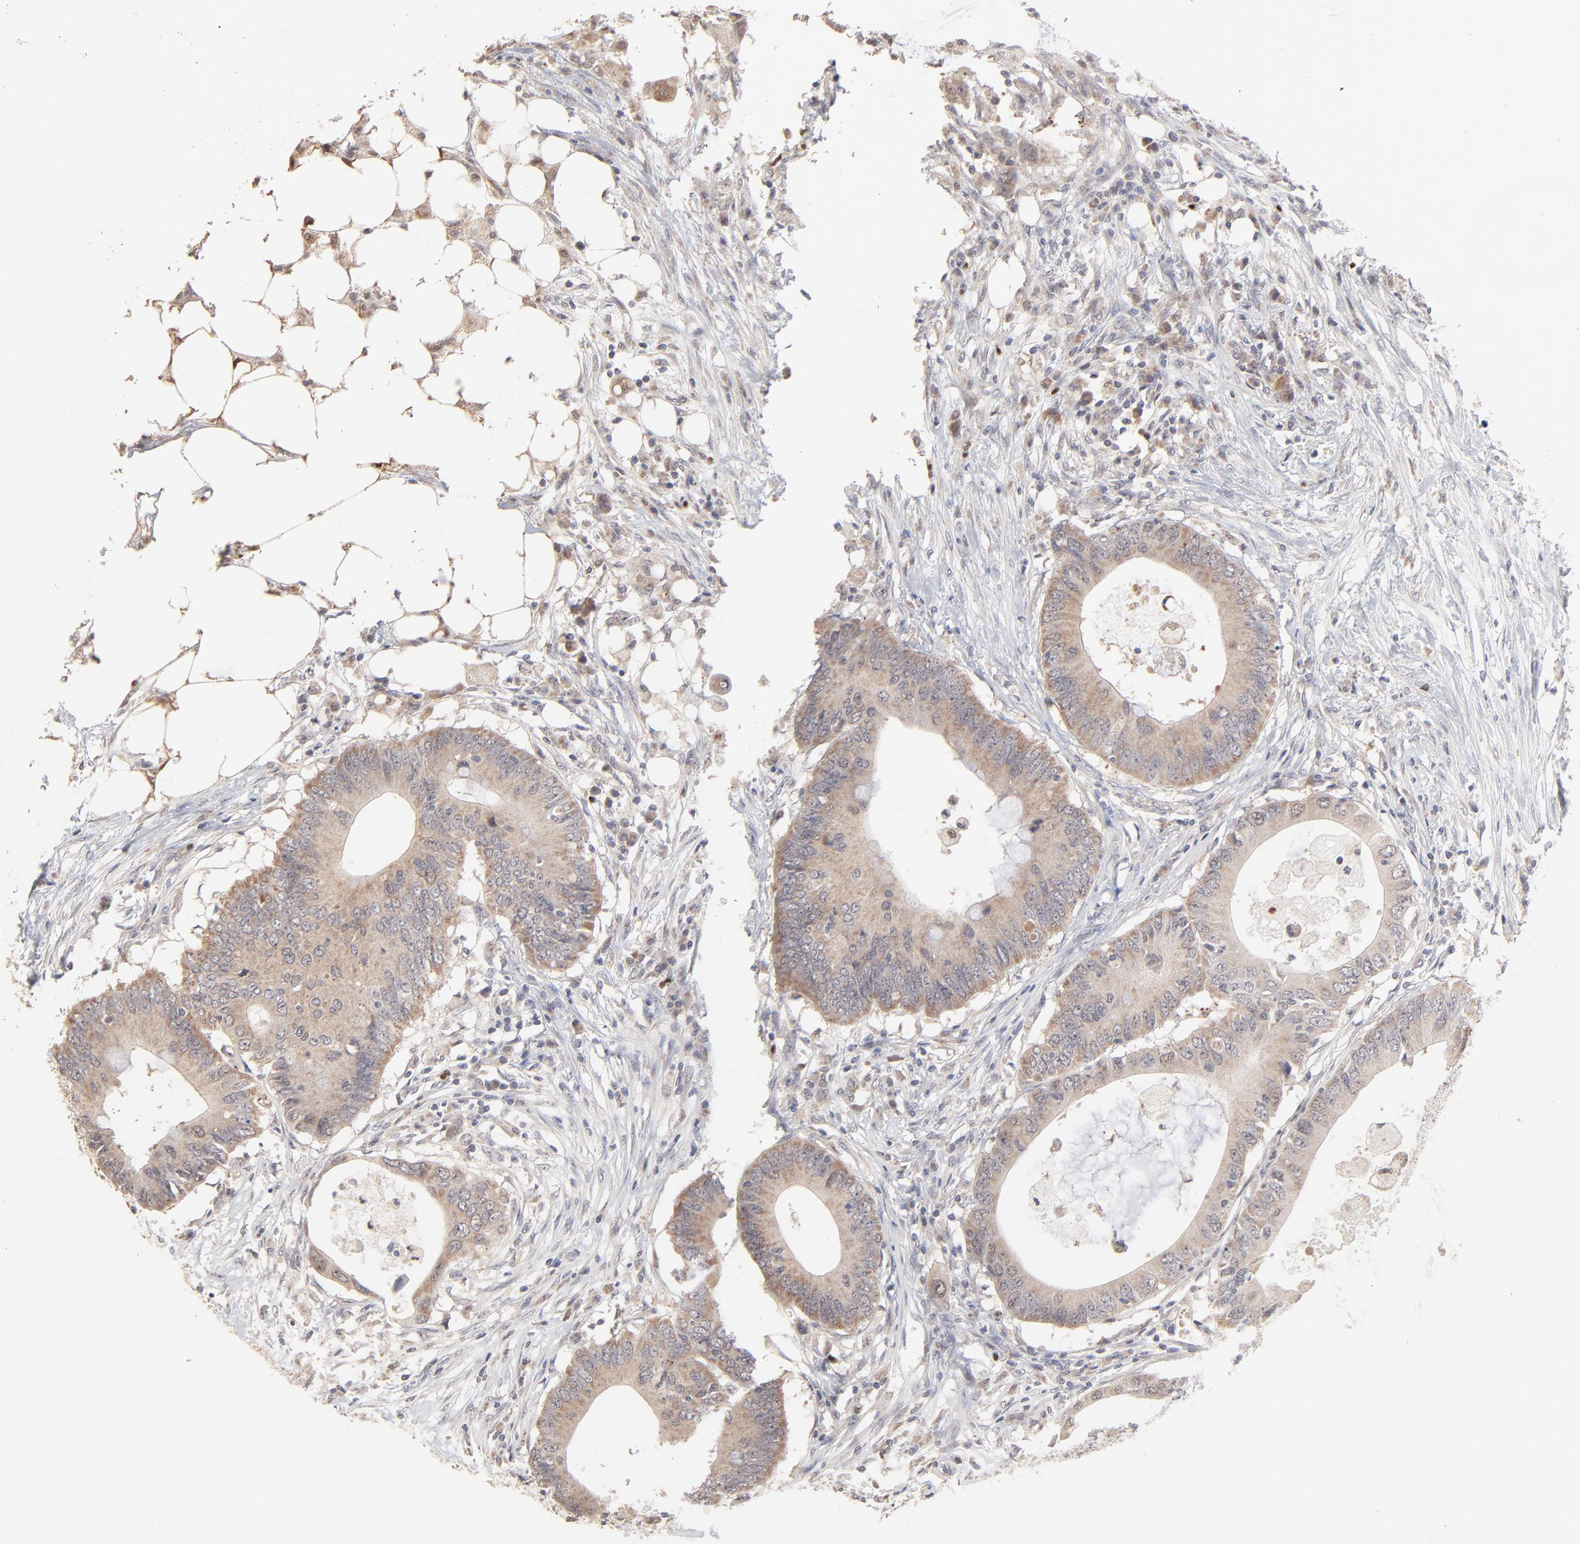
{"staining": {"intensity": "moderate", "quantity": "25%-75%", "location": "cytoplasmic/membranous"}, "tissue": "colorectal cancer", "cell_type": "Tumor cells", "image_type": "cancer", "snomed": [{"axis": "morphology", "description": "Adenocarcinoma, NOS"}, {"axis": "topography", "description": "Colon"}], "caption": "Adenocarcinoma (colorectal) stained with a protein marker displays moderate staining in tumor cells.", "gene": "MSL2", "patient": {"sex": "male", "age": 71}}